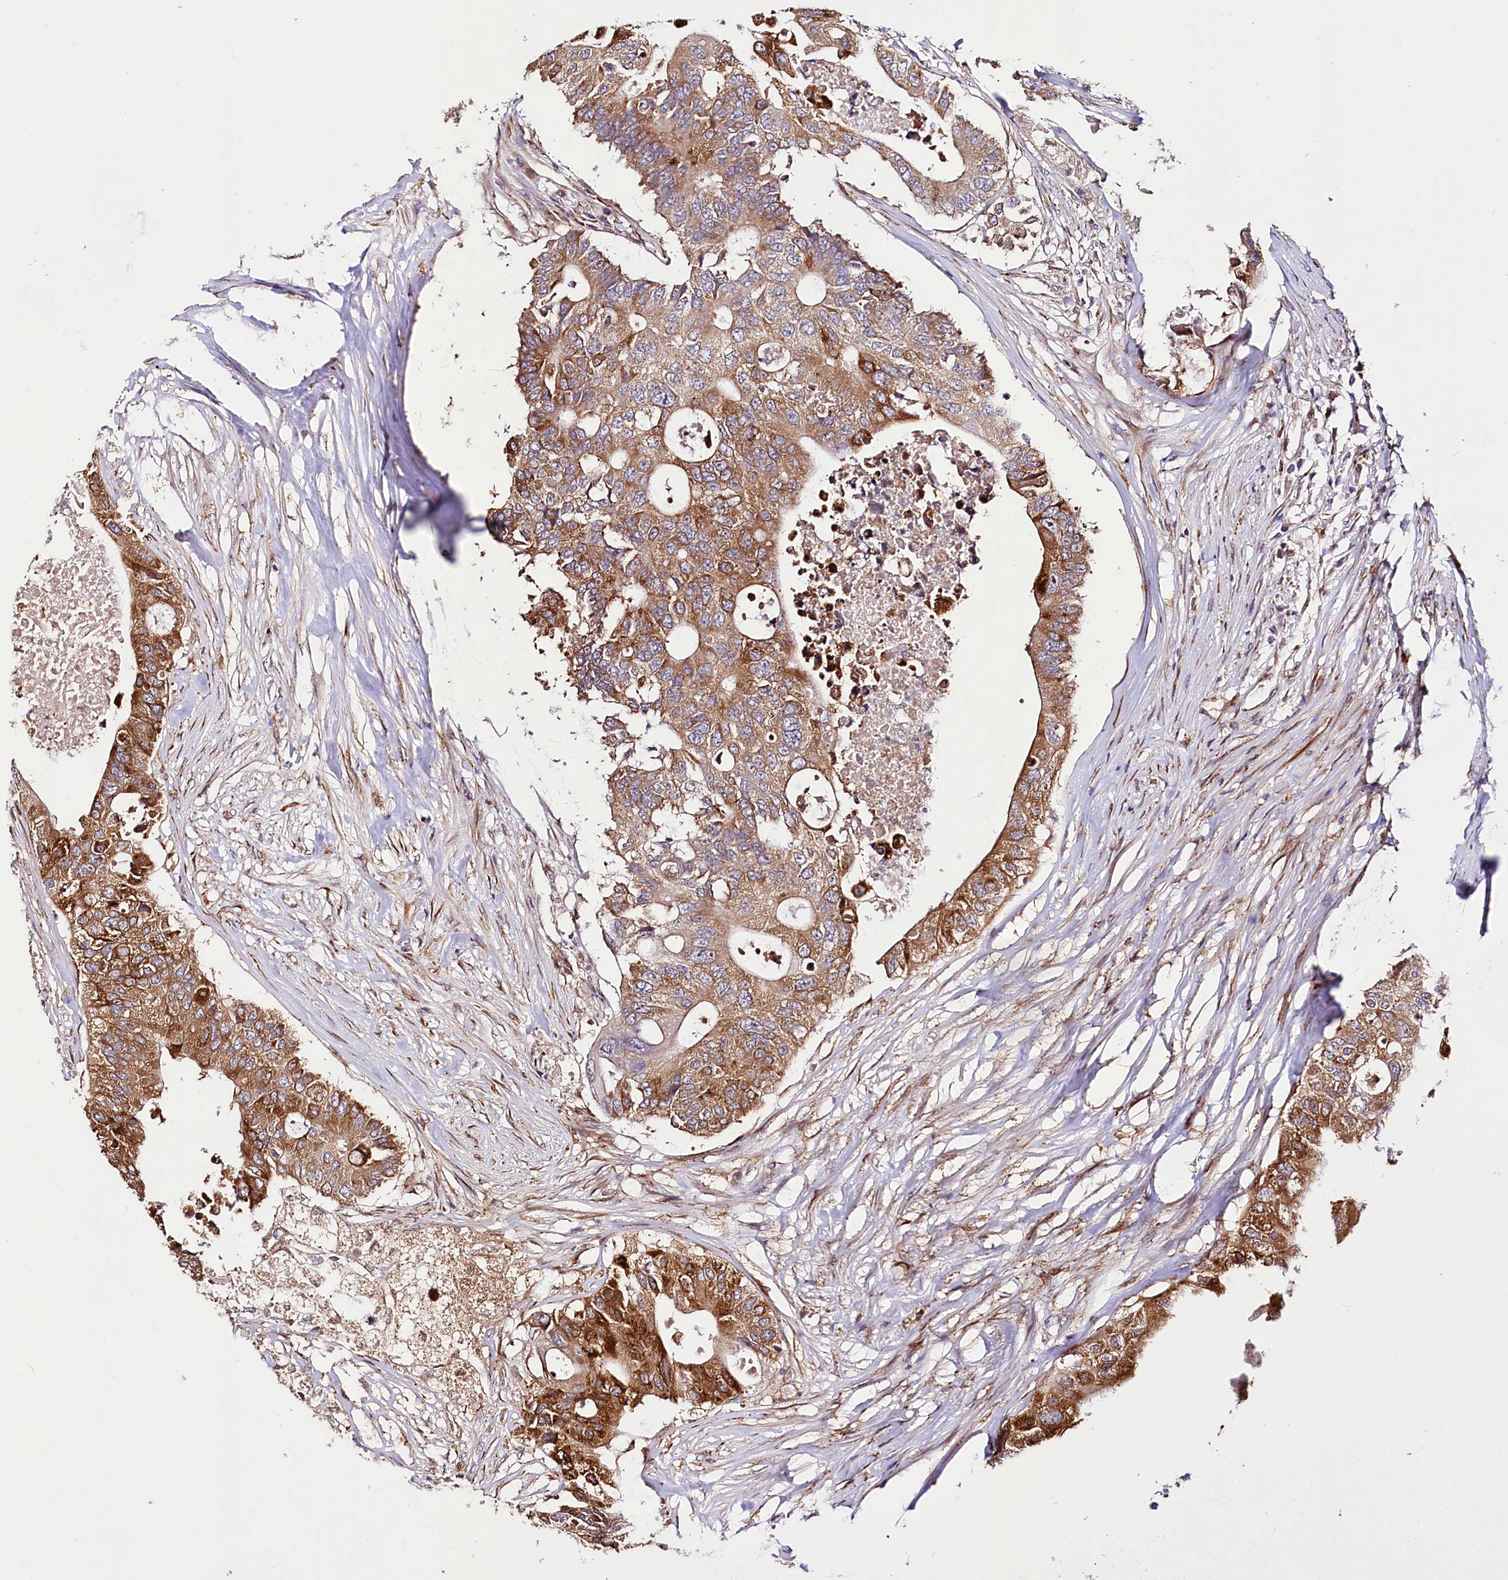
{"staining": {"intensity": "moderate", "quantity": ">75%", "location": "cytoplasmic/membranous"}, "tissue": "colorectal cancer", "cell_type": "Tumor cells", "image_type": "cancer", "snomed": [{"axis": "morphology", "description": "Adenocarcinoma, NOS"}, {"axis": "topography", "description": "Colon"}], "caption": "High-magnification brightfield microscopy of adenocarcinoma (colorectal) stained with DAB (3,3'-diaminobenzidine) (brown) and counterstained with hematoxylin (blue). tumor cells exhibit moderate cytoplasmic/membranous positivity is identified in approximately>75% of cells.", "gene": "CUTC", "patient": {"sex": "male", "age": 71}}